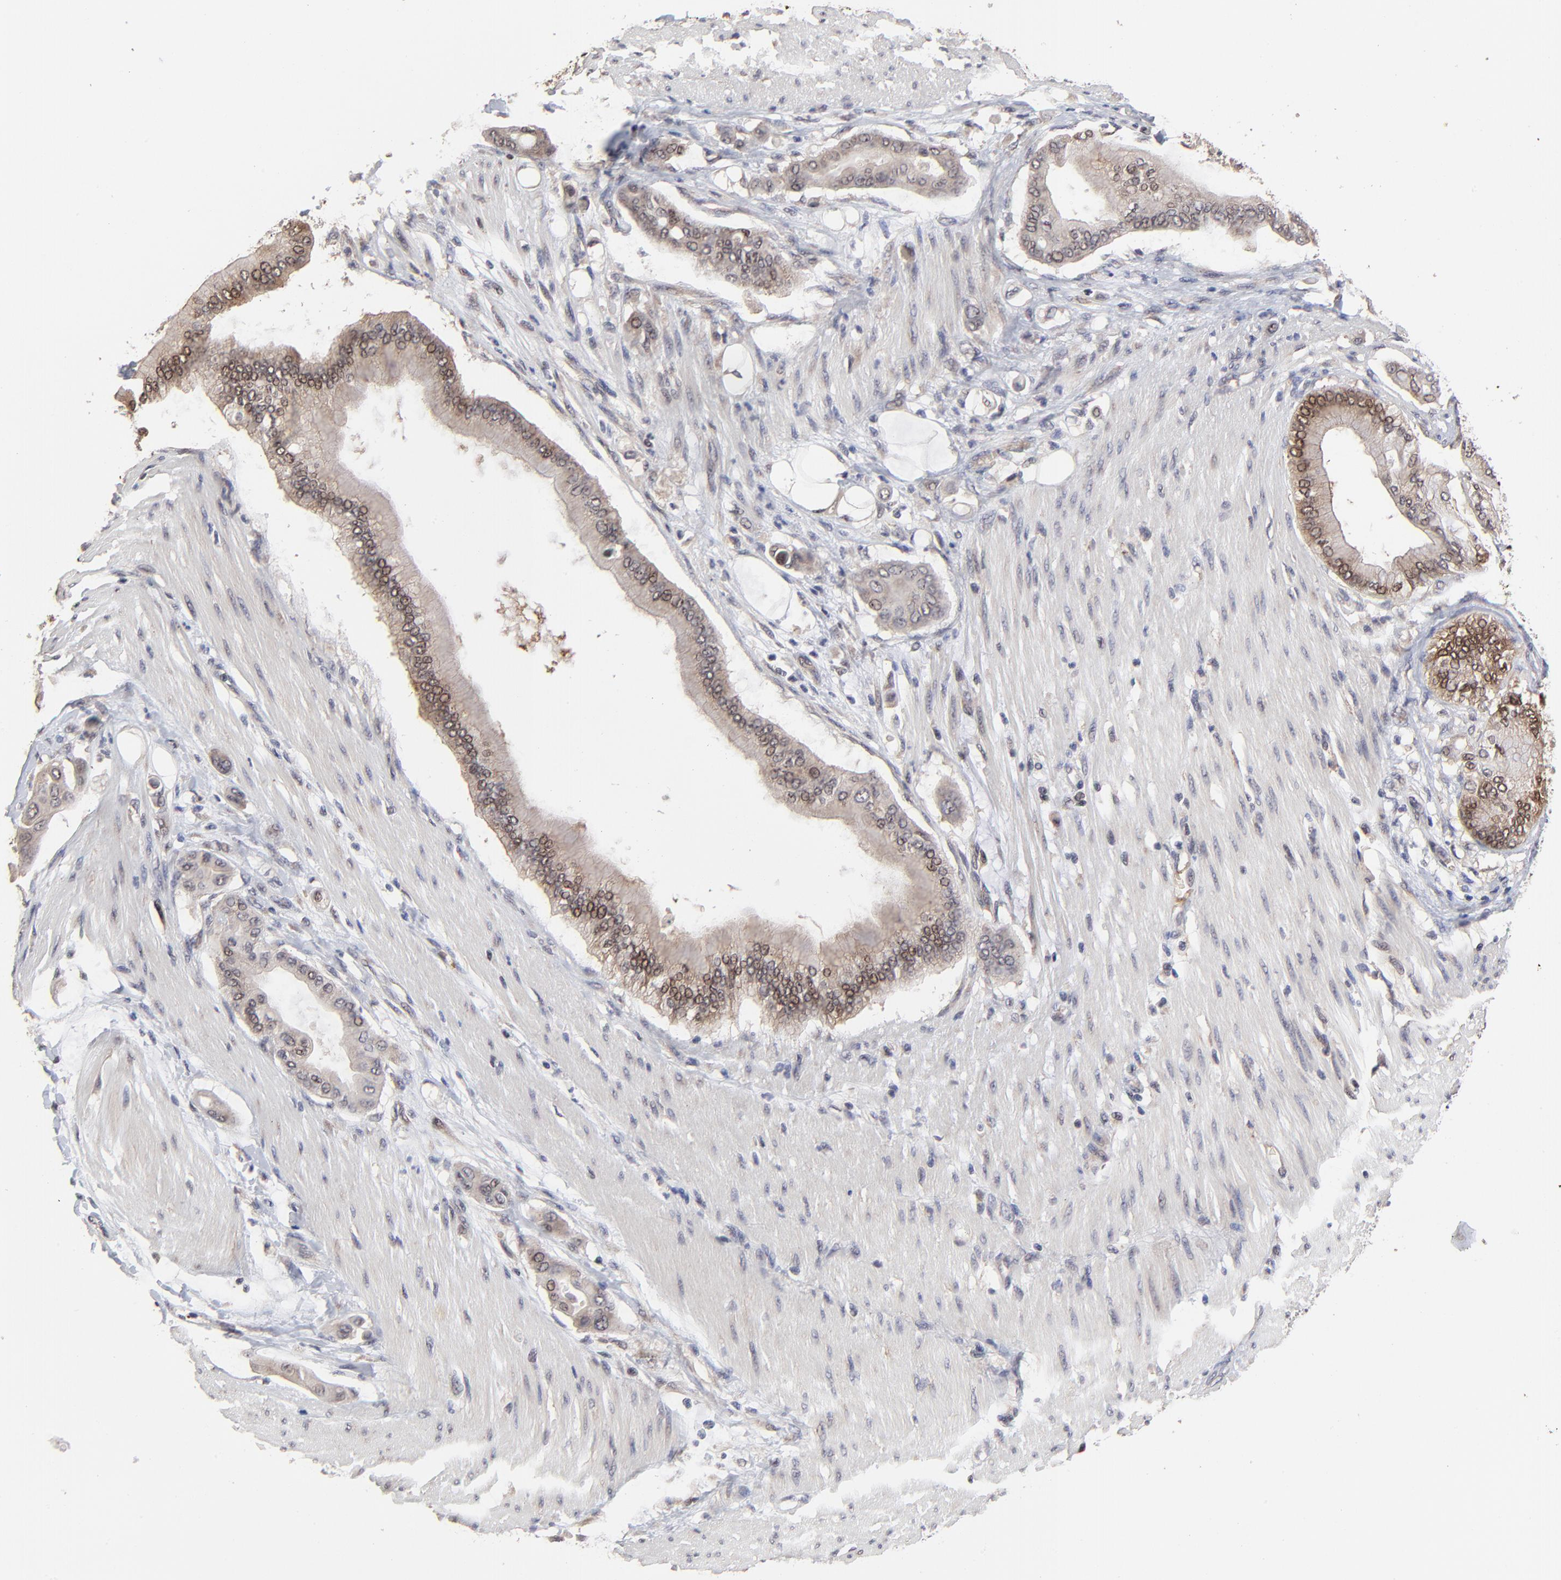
{"staining": {"intensity": "weak", "quantity": "25%-75%", "location": "cytoplasmic/membranous"}, "tissue": "pancreatic cancer", "cell_type": "Tumor cells", "image_type": "cancer", "snomed": [{"axis": "morphology", "description": "Adenocarcinoma, NOS"}, {"axis": "morphology", "description": "Adenocarcinoma, metastatic, NOS"}, {"axis": "topography", "description": "Lymph node"}, {"axis": "topography", "description": "Pancreas"}, {"axis": "topography", "description": "Duodenum"}], "caption": "Human pancreatic cancer (metastatic adenocarcinoma) stained with a protein marker exhibits weak staining in tumor cells.", "gene": "FRMD8", "patient": {"sex": "female", "age": 64}}